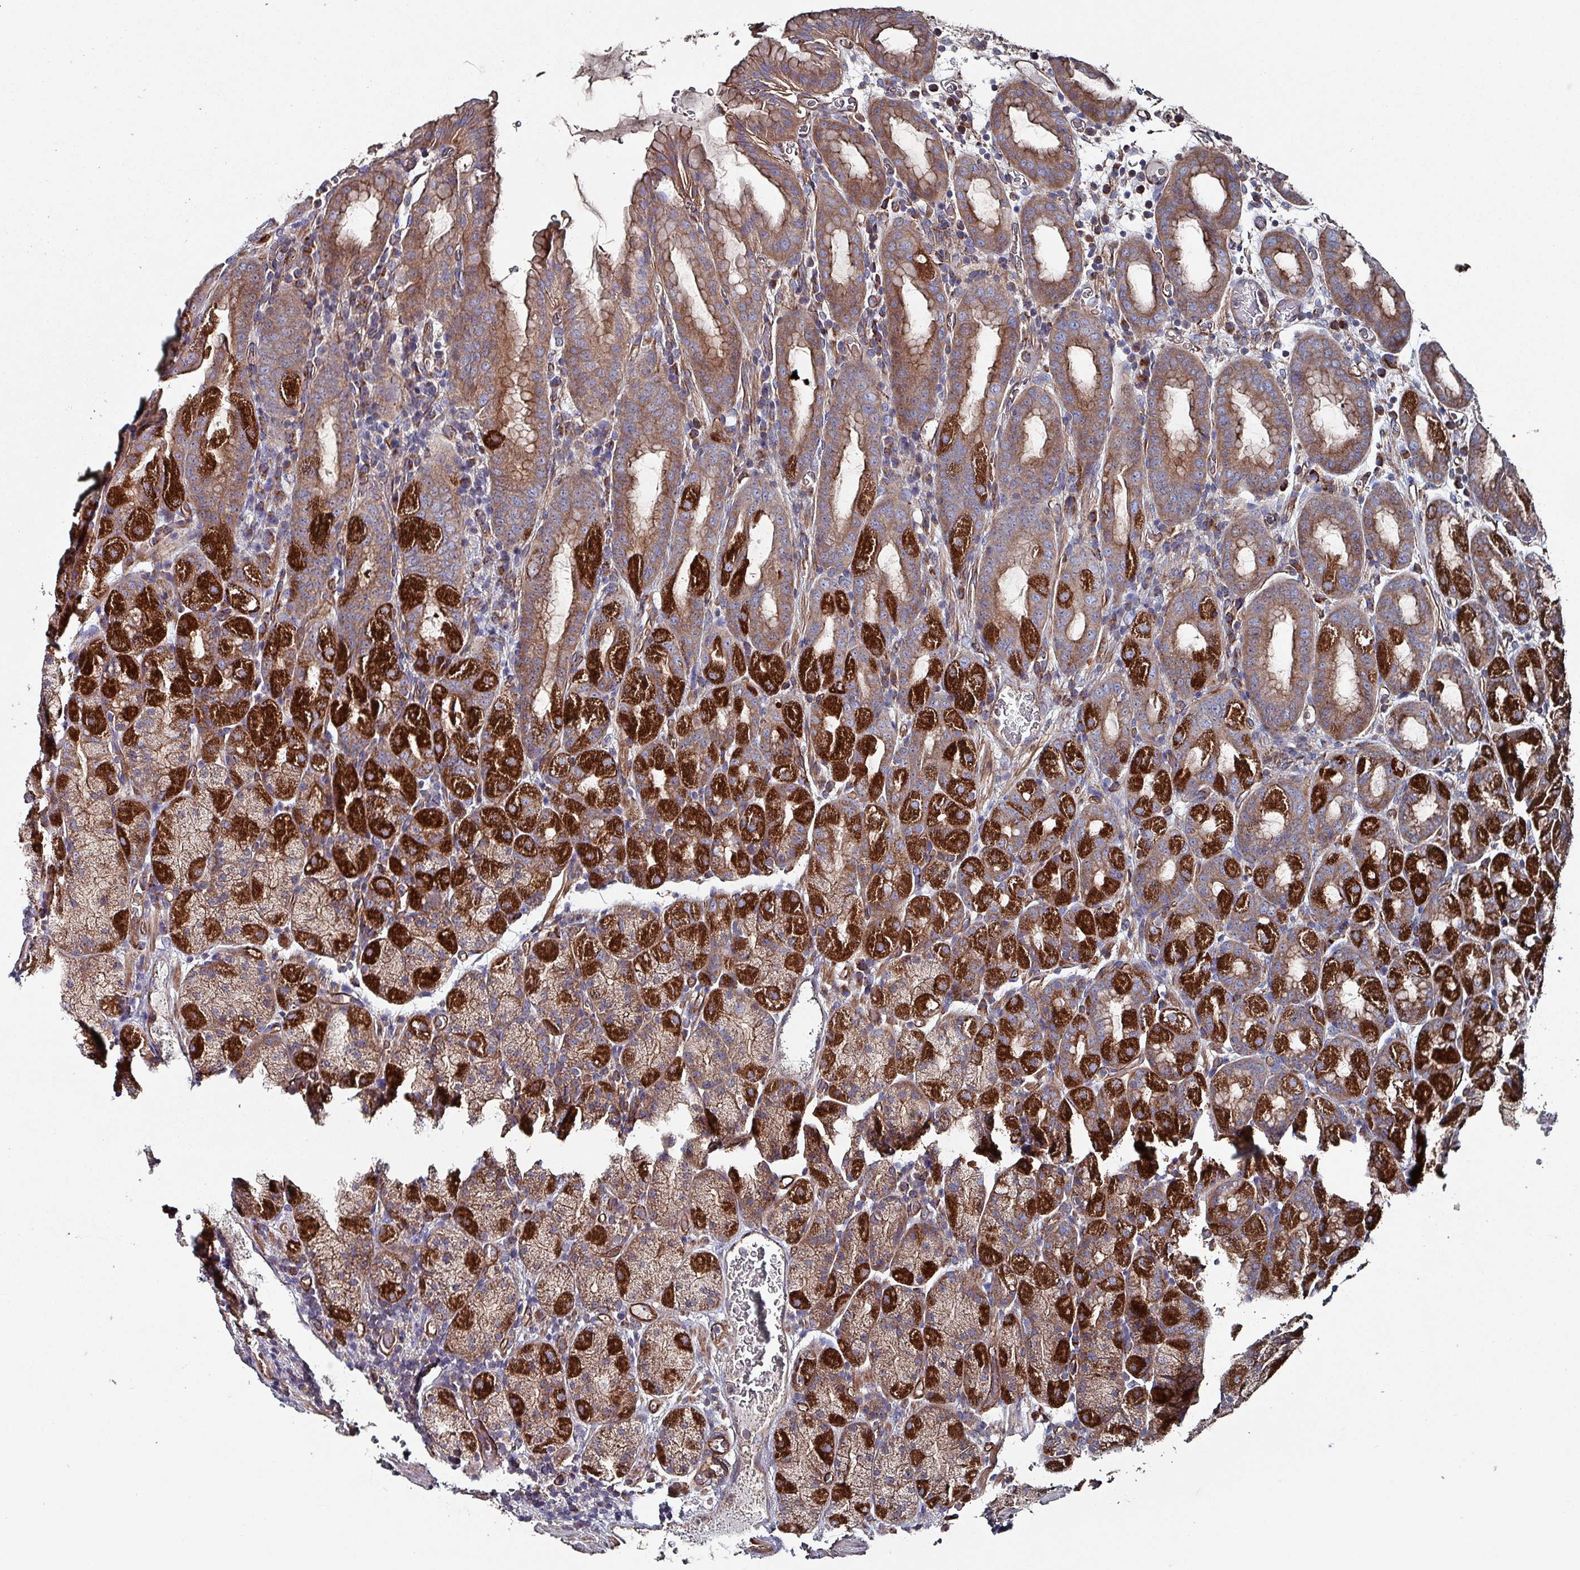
{"staining": {"intensity": "strong", "quantity": "25%-75%", "location": "cytoplasmic/membranous"}, "tissue": "stomach", "cell_type": "Glandular cells", "image_type": "normal", "snomed": [{"axis": "morphology", "description": "Normal tissue, NOS"}, {"axis": "topography", "description": "Stomach, upper"}, {"axis": "topography", "description": "Stomach, lower"}, {"axis": "topography", "description": "Small intestine"}], "caption": "Stomach stained for a protein (brown) demonstrates strong cytoplasmic/membranous positive positivity in approximately 25%-75% of glandular cells.", "gene": "ANO10", "patient": {"sex": "male", "age": 68}}